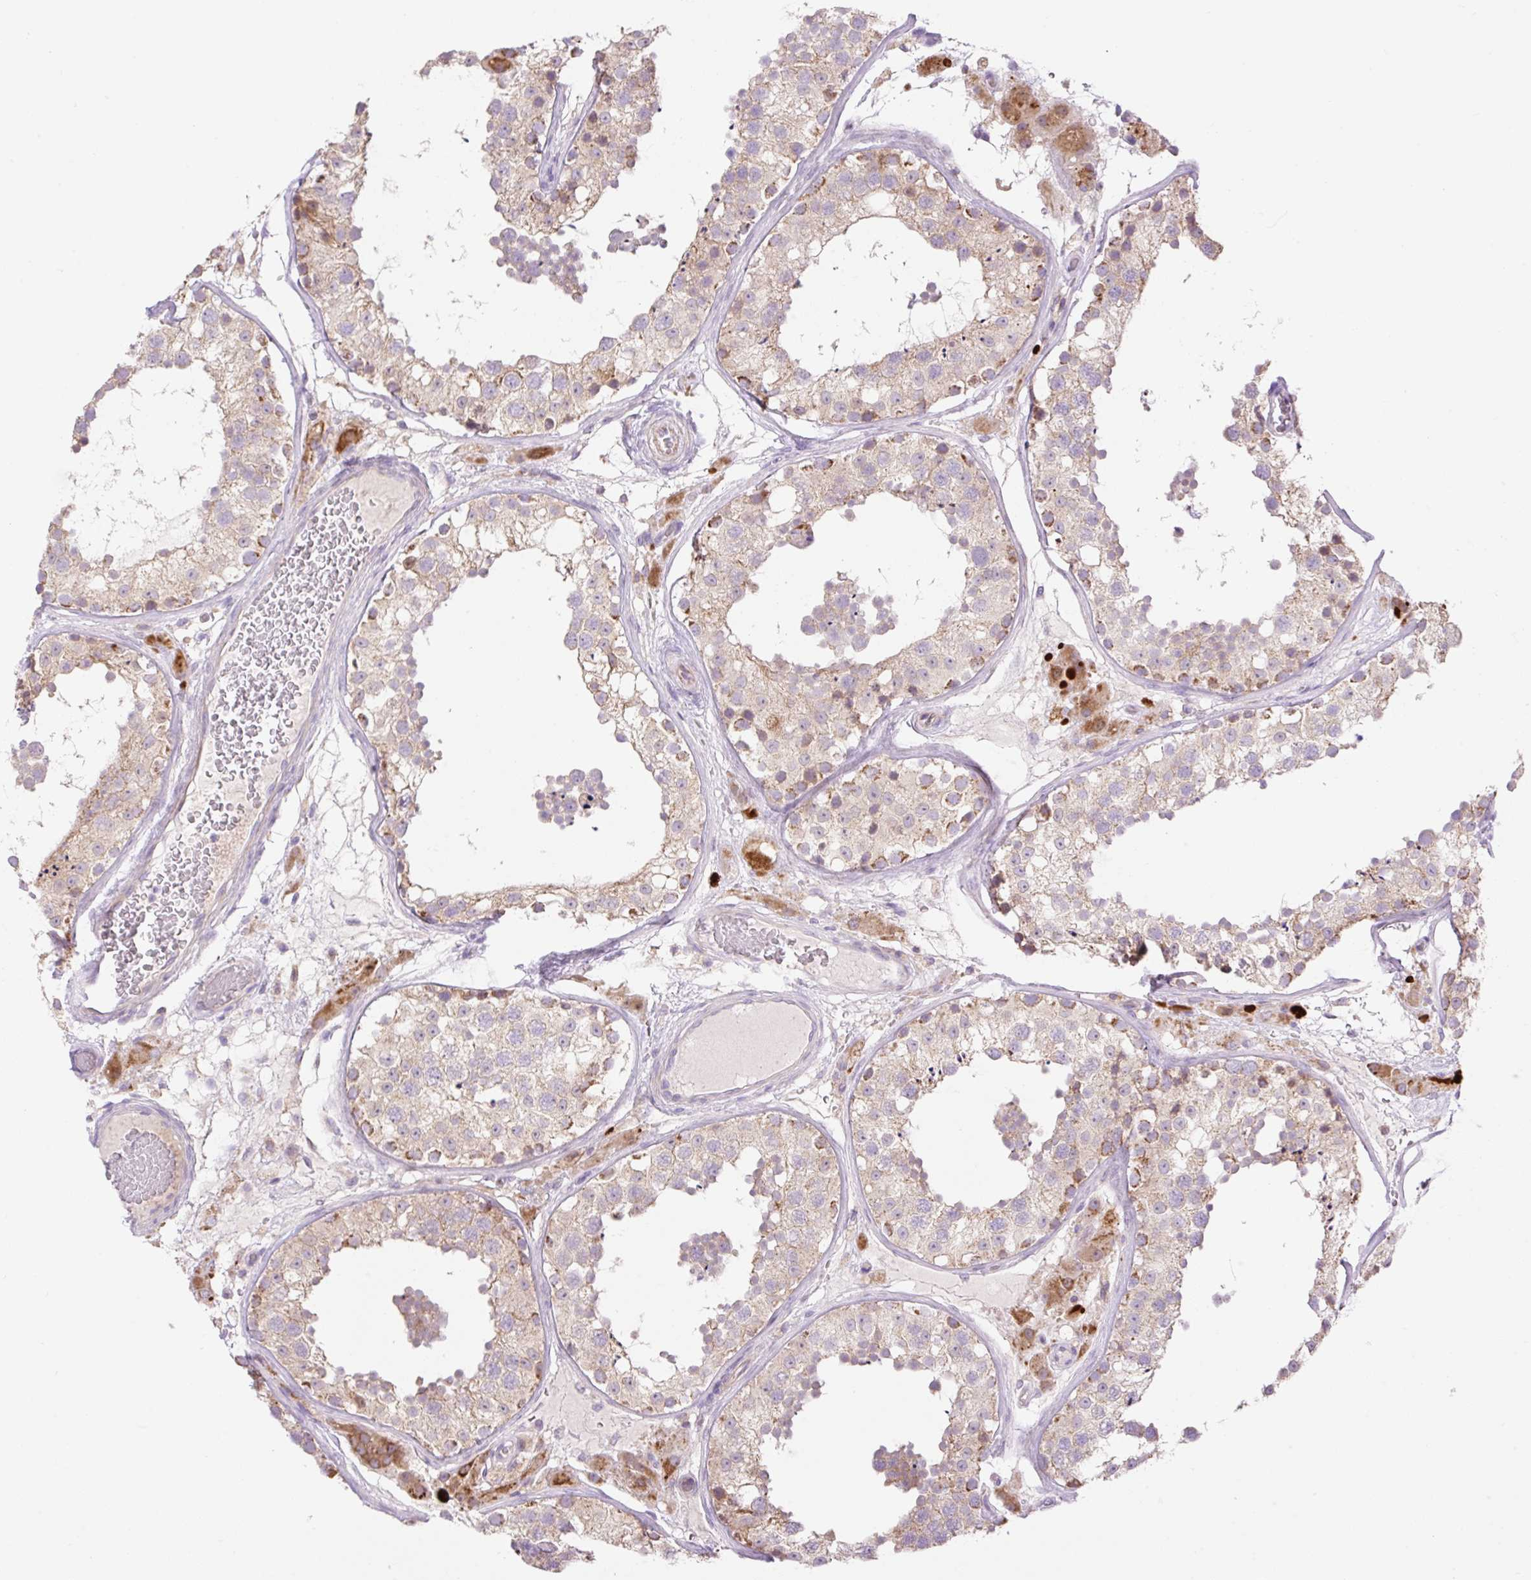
{"staining": {"intensity": "weak", "quantity": "25%-75%", "location": "cytoplasmic/membranous"}, "tissue": "testis", "cell_type": "Cells in seminiferous ducts", "image_type": "normal", "snomed": [{"axis": "morphology", "description": "Normal tissue, NOS"}, {"axis": "topography", "description": "Testis"}], "caption": "A high-resolution photomicrograph shows immunohistochemistry staining of unremarkable testis, which exhibits weak cytoplasmic/membranous expression in about 25%-75% of cells in seminiferous ducts. Ihc stains the protein in brown and the nuclei are stained blue.", "gene": "VPS25", "patient": {"sex": "male", "age": 26}}